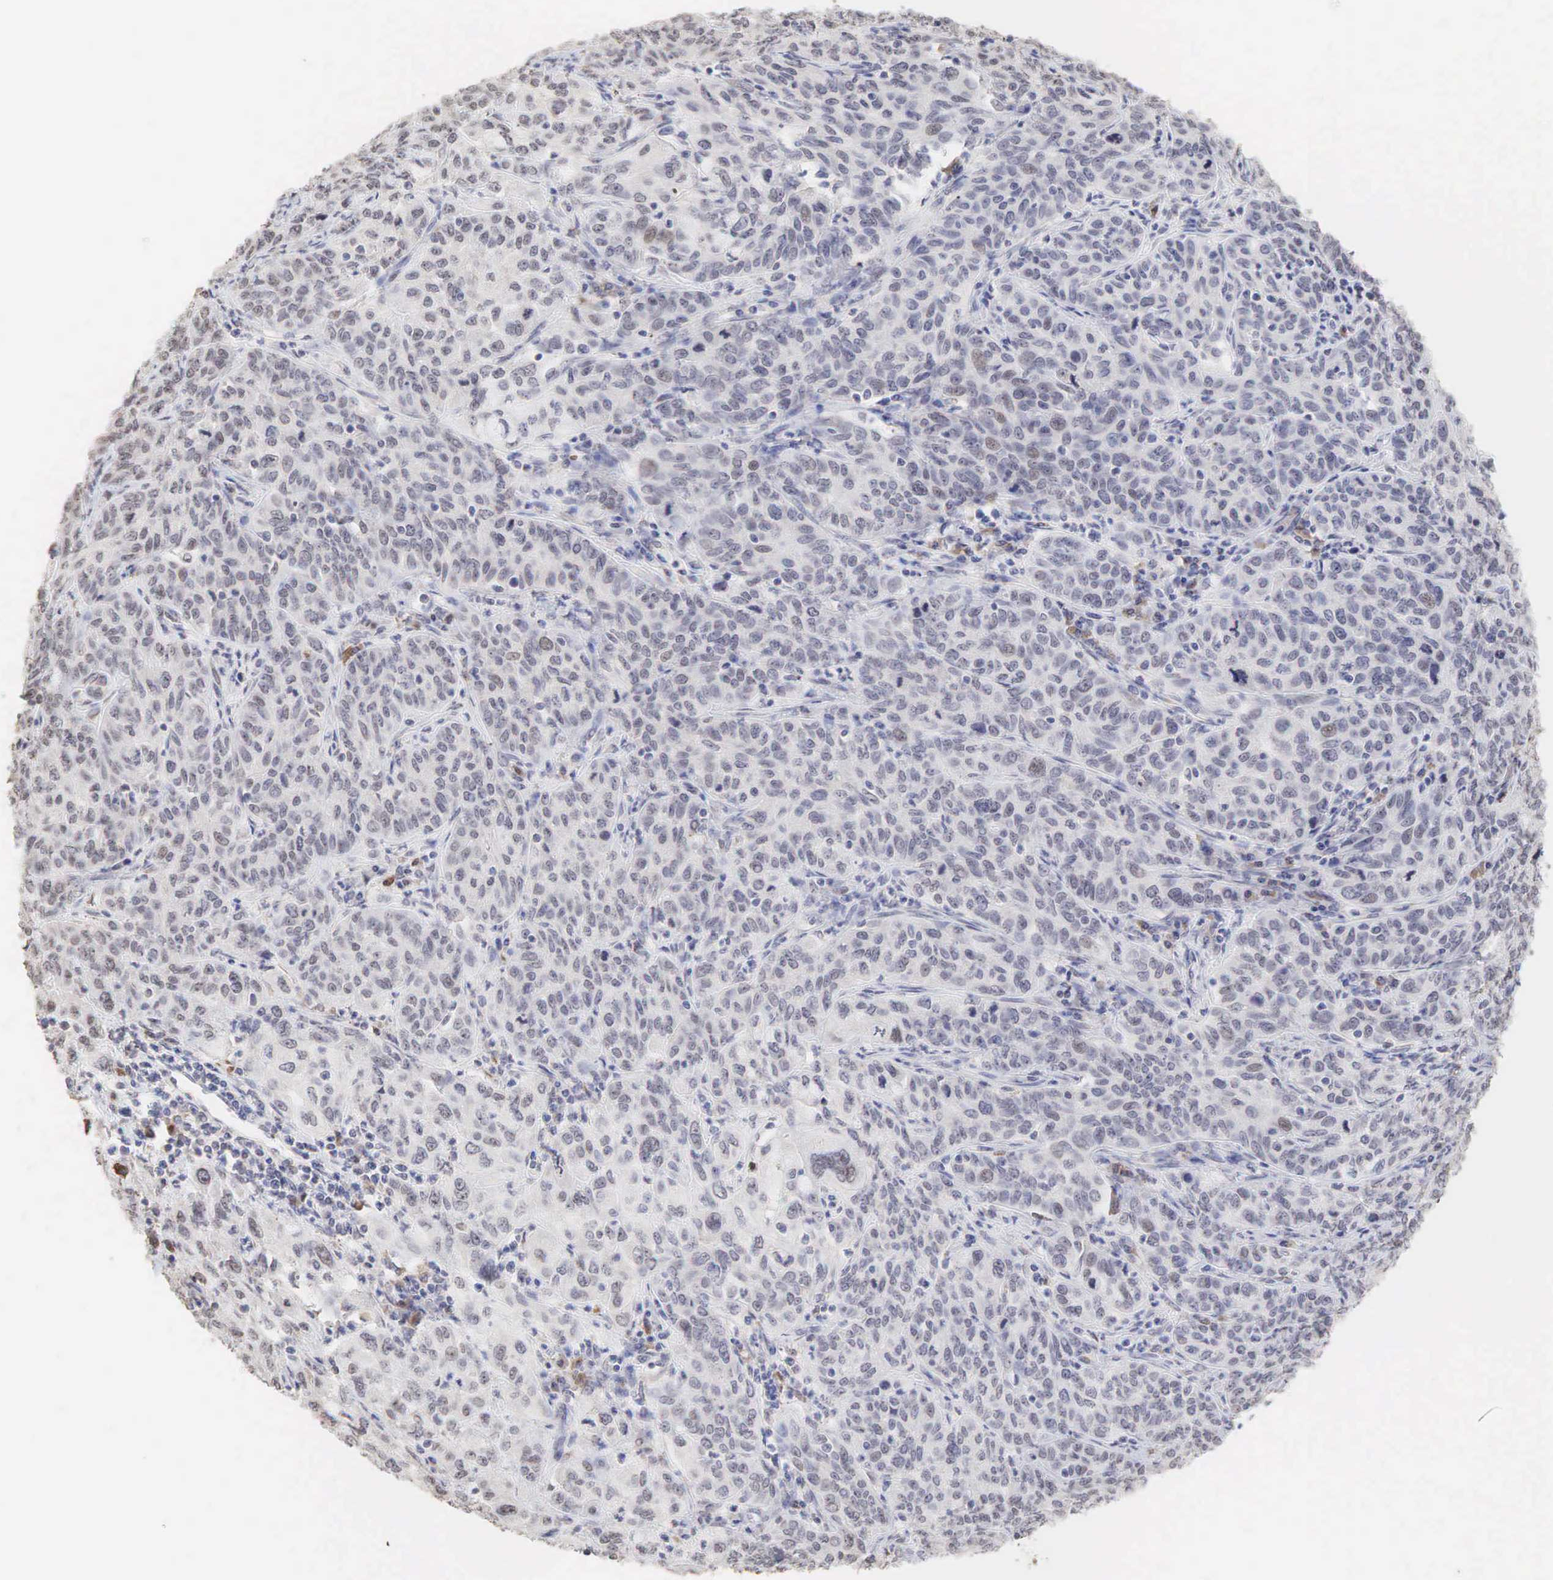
{"staining": {"intensity": "weak", "quantity": "<25%", "location": "none"}, "tissue": "cervical cancer", "cell_type": "Tumor cells", "image_type": "cancer", "snomed": [{"axis": "morphology", "description": "Squamous cell carcinoma, NOS"}, {"axis": "topography", "description": "Cervix"}], "caption": "There is no significant positivity in tumor cells of cervical squamous cell carcinoma.", "gene": "DKC1", "patient": {"sex": "female", "age": 38}}